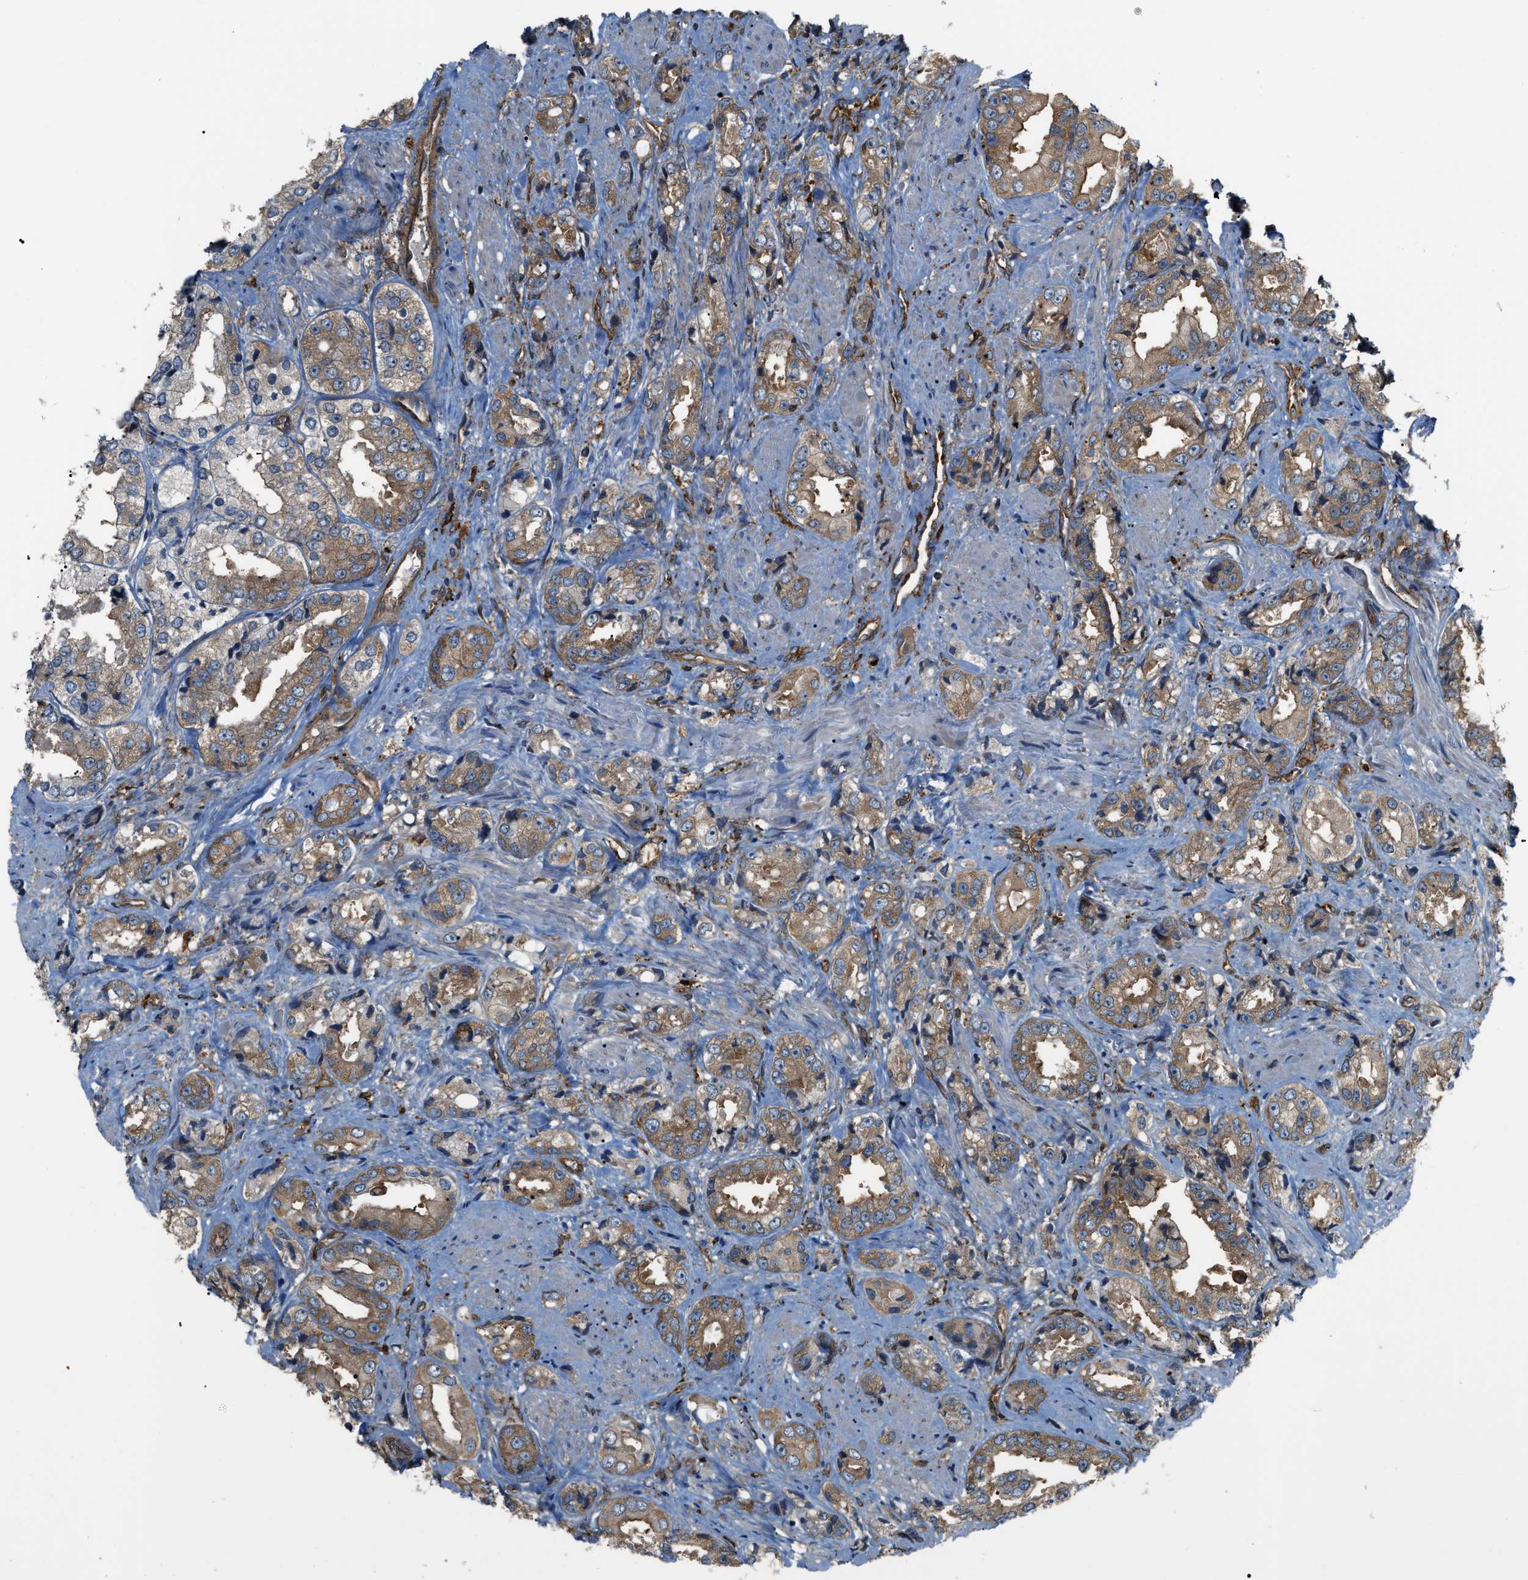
{"staining": {"intensity": "moderate", "quantity": ">75%", "location": "cytoplasmic/membranous"}, "tissue": "prostate cancer", "cell_type": "Tumor cells", "image_type": "cancer", "snomed": [{"axis": "morphology", "description": "Adenocarcinoma, High grade"}, {"axis": "topography", "description": "Prostate"}], "caption": "Prostate cancer (high-grade adenocarcinoma) tissue displays moderate cytoplasmic/membranous expression in about >75% of tumor cells, visualized by immunohistochemistry.", "gene": "PICALM", "patient": {"sex": "male", "age": 61}}